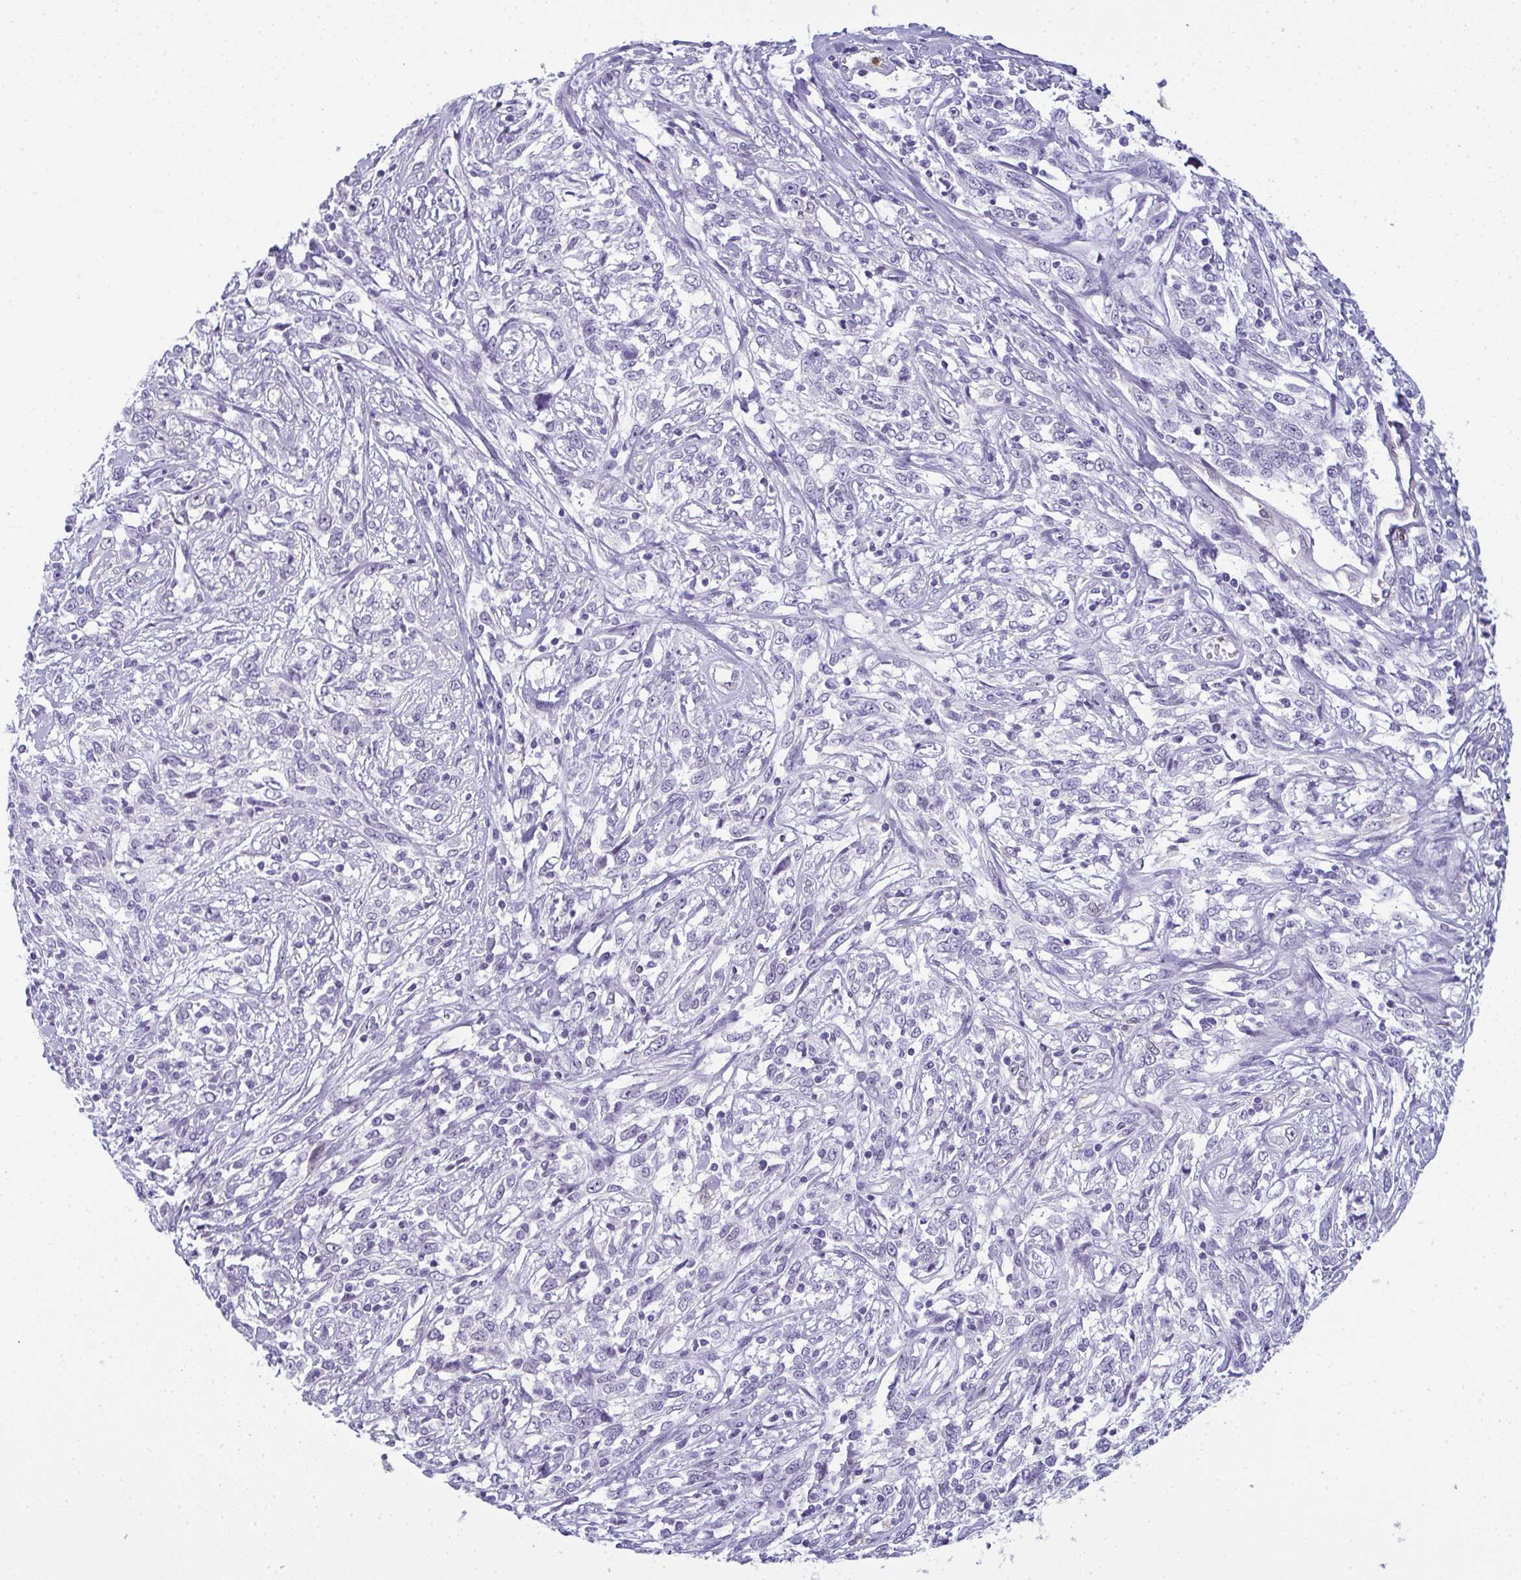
{"staining": {"intensity": "negative", "quantity": "none", "location": "none"}, "tissue": "cervical cancer", "cell_type": "Tumor cells", "image_type": "cancer", "snomed": [{"axis": "morphology", "description": "Adenocarcinoma, NOS"}, {"axis": "topography", "description": "Cervix"}], "caption": "An image of cervical cancer stained for a protein reveals no brown staining in tumor cells.", "gene": "CDA", "patient": {"sex": "female", "age": 40}}